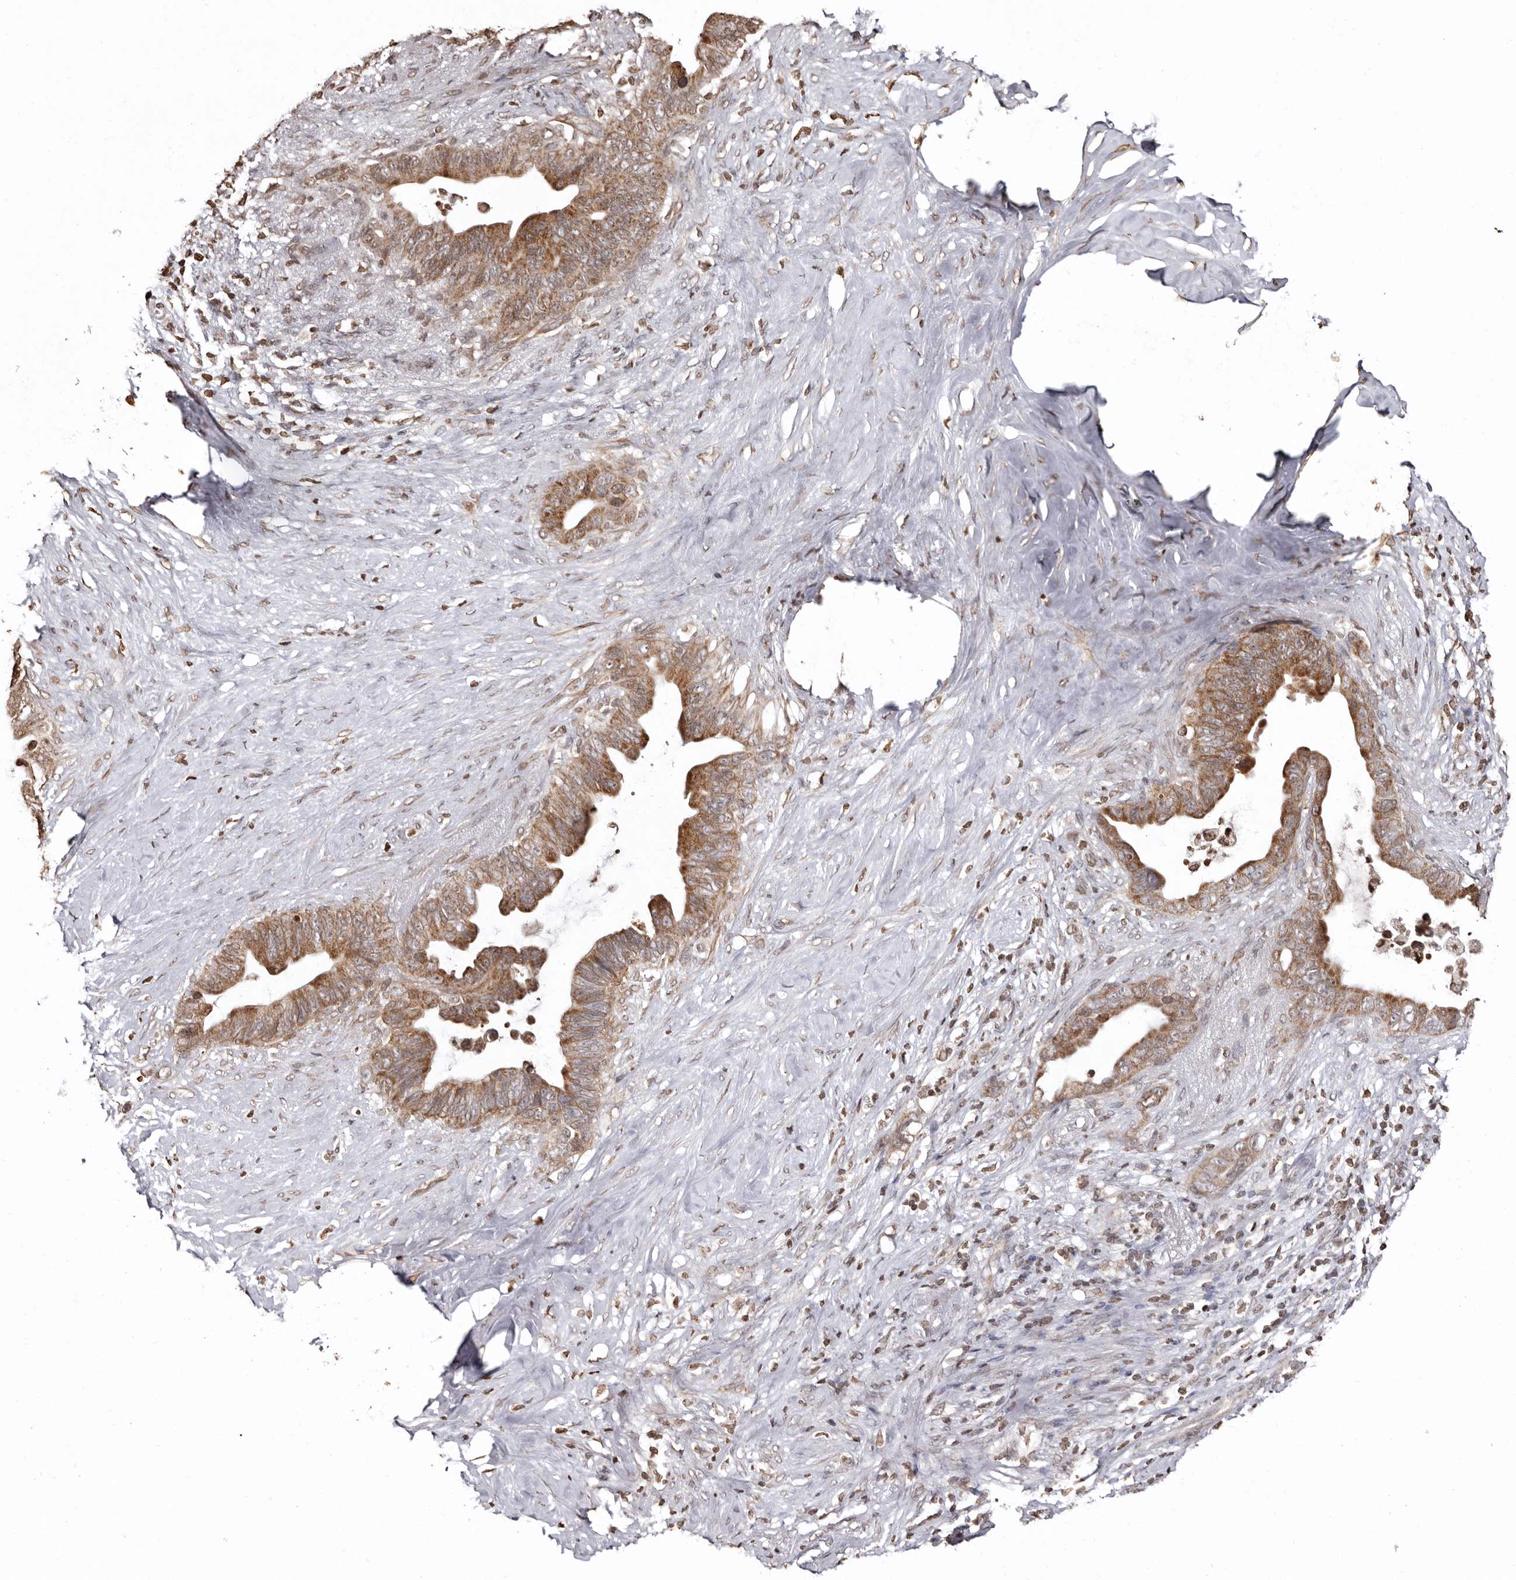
{"staining": {"intensity": "moderate", "quantity": ">75%", "location": "cytoplasmic/membranous"}, "tissue": "pancreatic cancer", "cell_type": "Tumor cells", "image_type": "cancer", "snomed": [{"axis": "morphology", "description": "Adenocarcinoma, NOS"}, {"axis": "topography", "description": "Pancreas"}], "caption": "A photomicrograph of adenocarcinoma (pancreatic) stained for a protein demonstrates moderate cytoplasmic/membranous brown staining in tumor cells. Nuclei are stained in blue.", "gene": "CCDC190", "patient": {"sex": "female", "age": 72}}